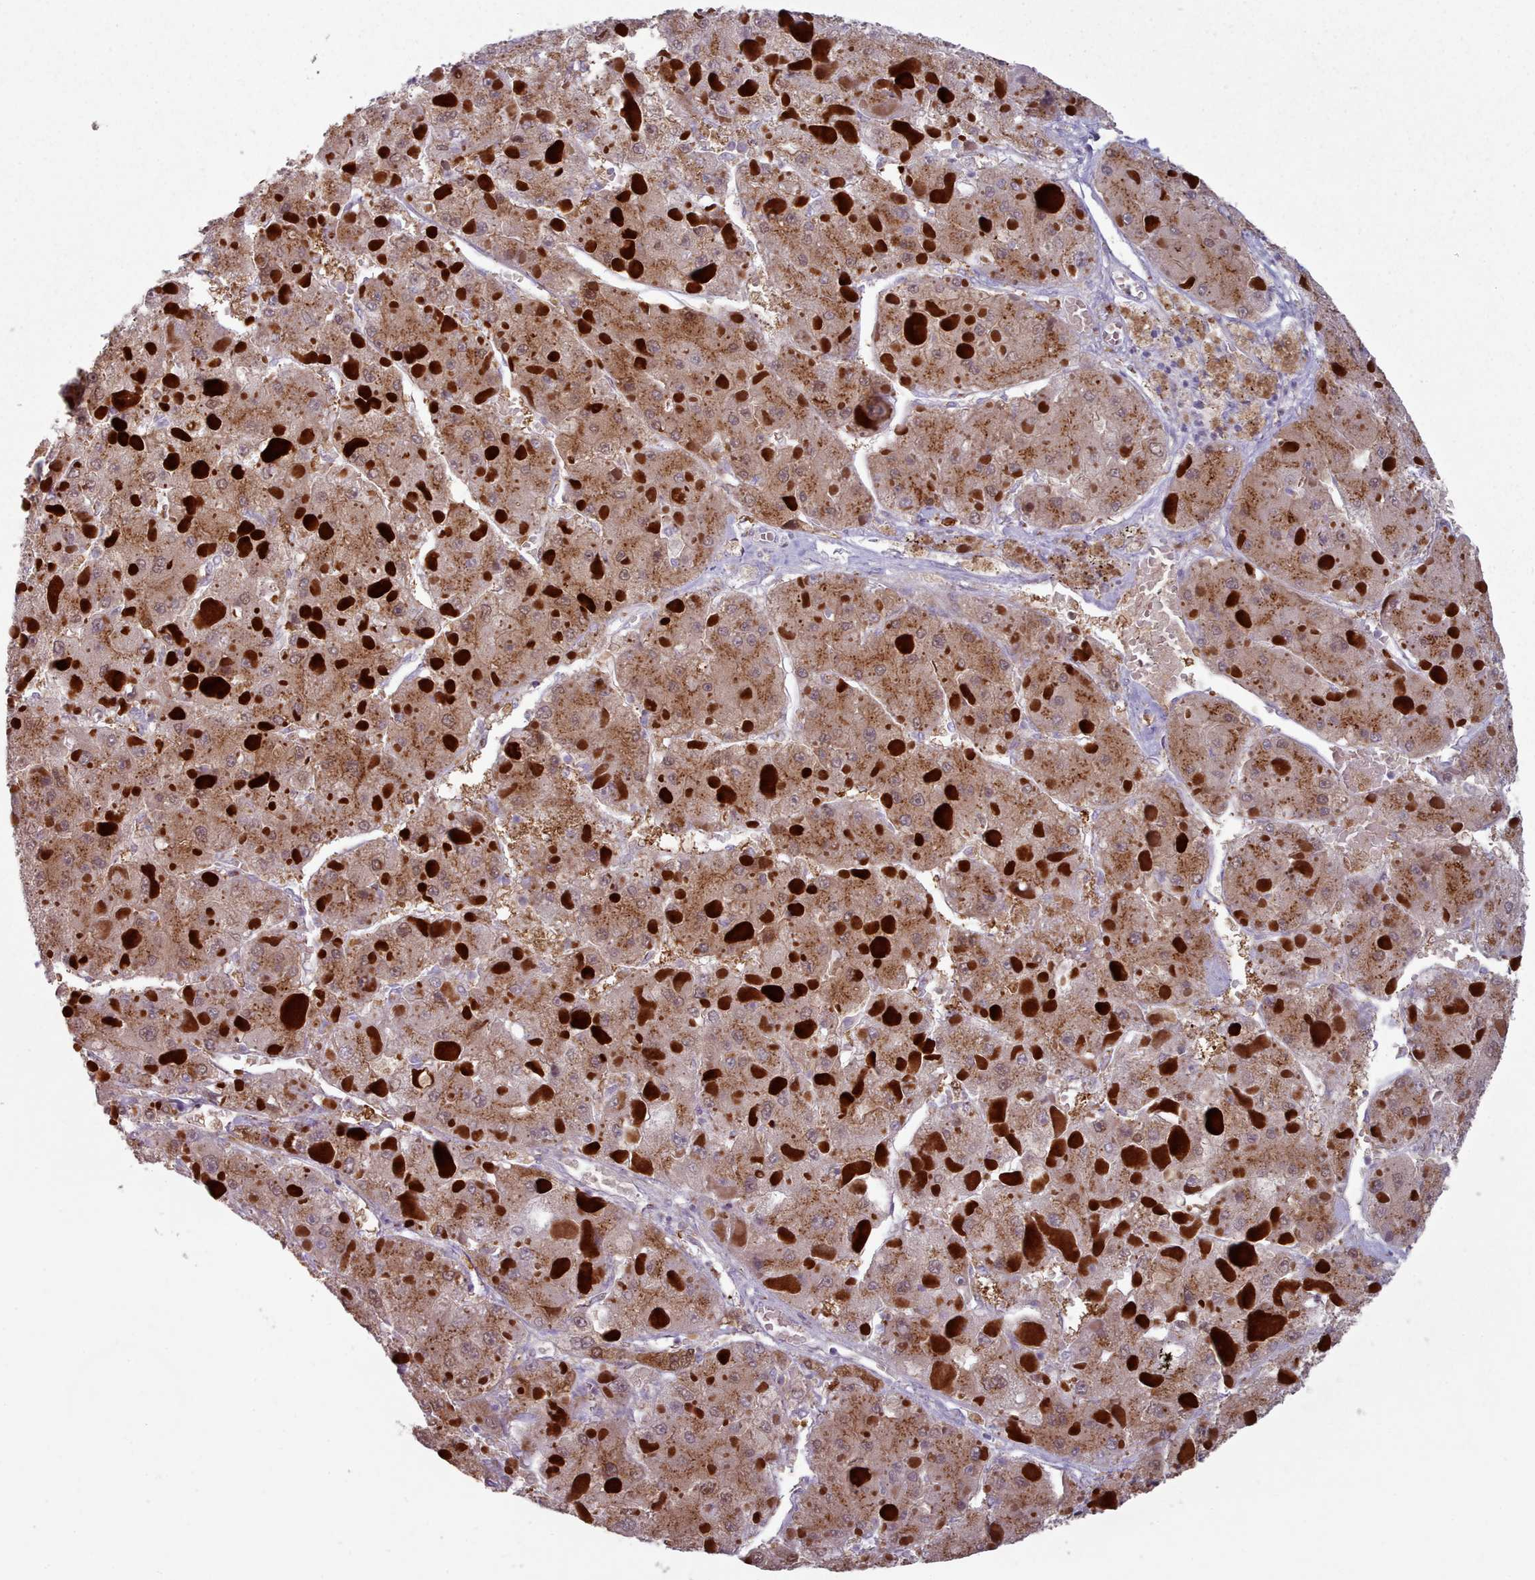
{"staining": {"intensity": "moderate", "quantity": ">75%", "location": "cytoplasmic/membranous"}, "tissue": "liver cancer", "cell_type": "Tumor cells", "image_type": "cancer", "snomed": [{"axis": "morphology", "description": "Carcinoma, Hepatocellular, NOS"}, {"axis": "topography", "description": "Liver"}], "caption": "Hepatocellular carcinoma (liver) stained with DAB immunohistochemistry demonstrates medium levels of moderate cytoplasmic/membranous expression in approximately >75% of tumor cells.", "gene": "MAN1B1", "patient": {"sex": "female", "age": 73}}